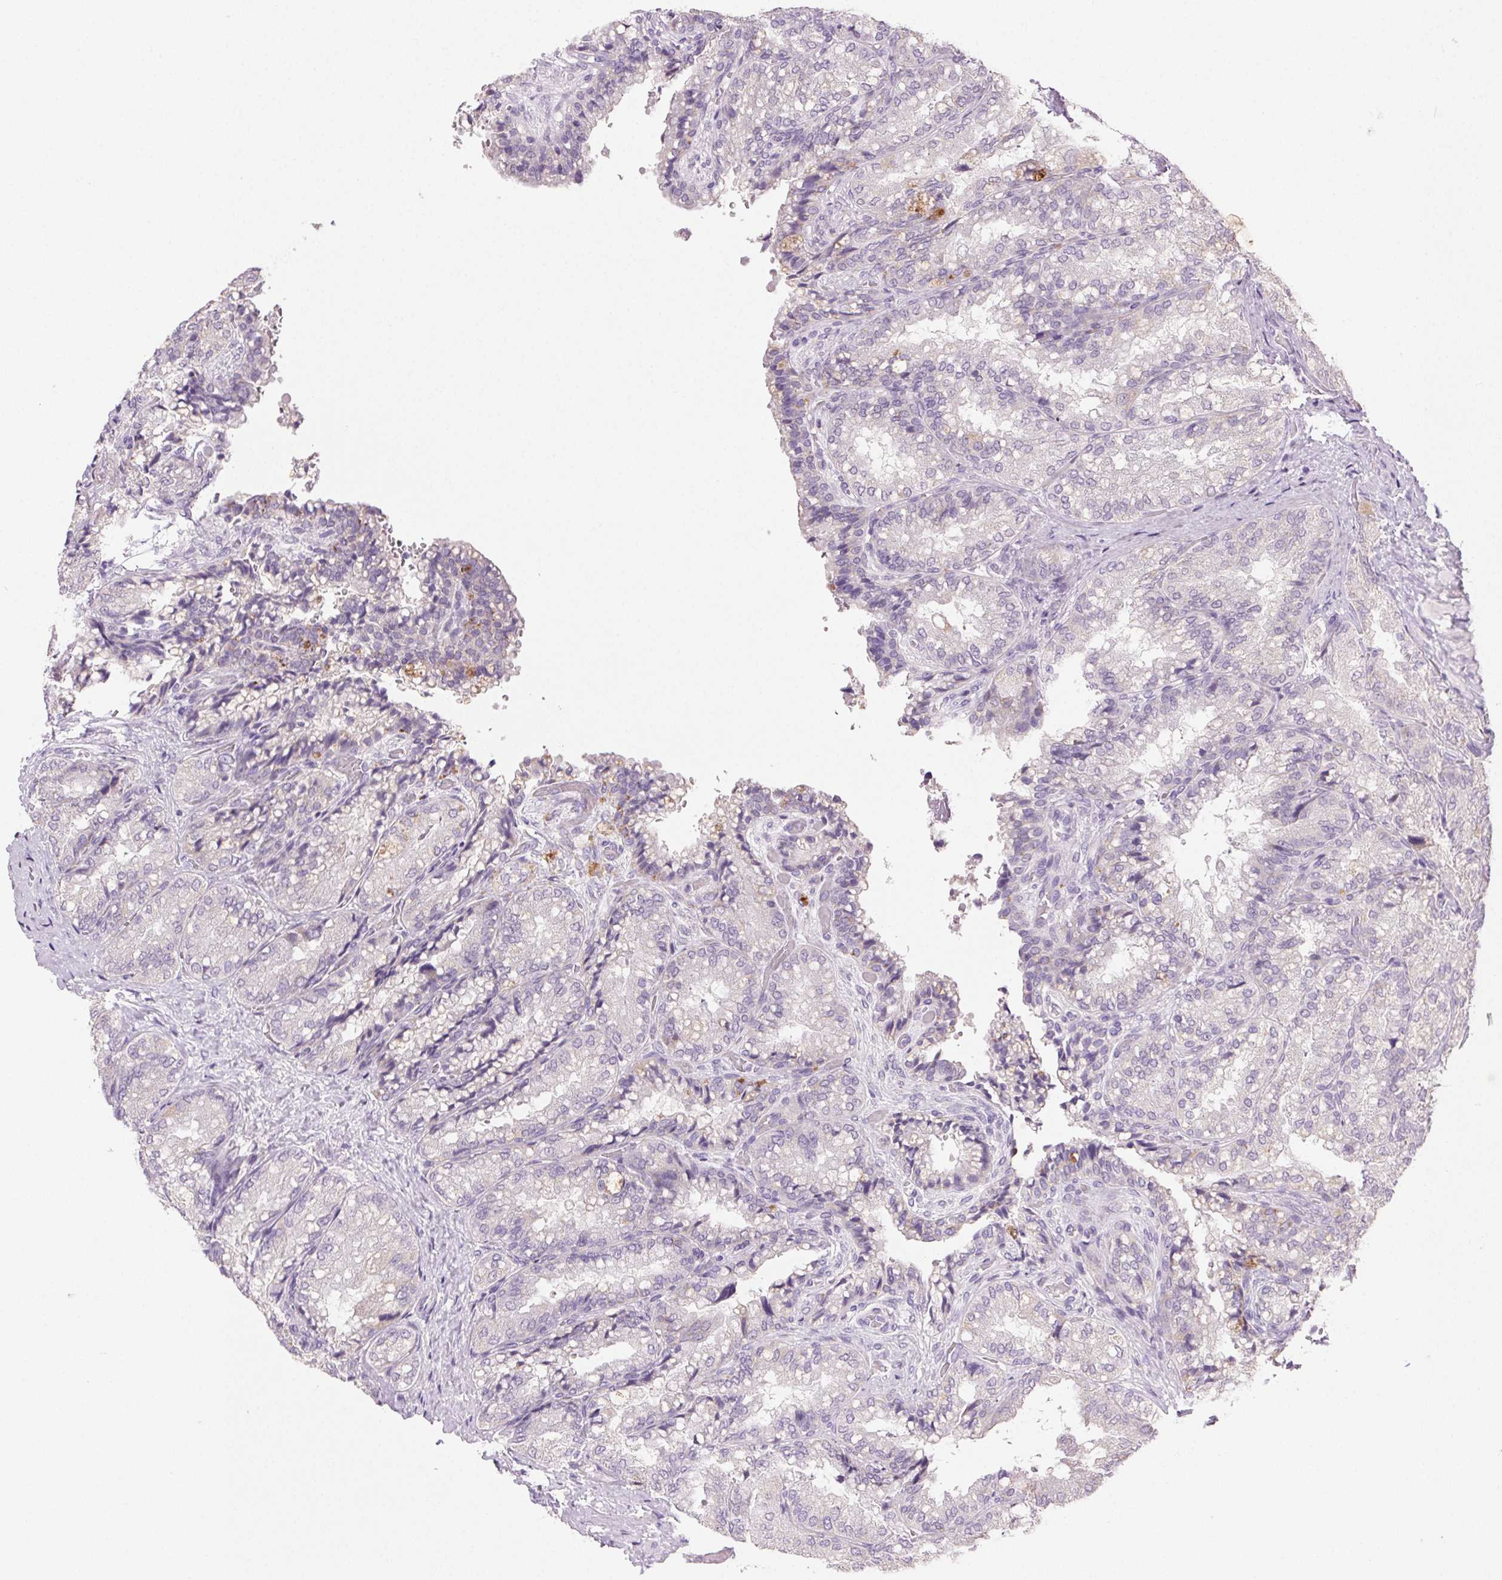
{"staining": {"intensity": "negative", "quantity": "none", "location": "none"}, "tissue": "seminal vesicle", "cell_type": "Glandular cells", "image_type": "normal", "snomed": [{"axis": "morphology", "description": "Normal tissue, NOS"}, {"axis": "topography", "description": "Seminal veicle"}], "caption": "Seminal vesicle was stained to show a protein in brown. There is no significant staining in glandular cells. (Immunohistochemistry (ihc), brightfield microscopy, high magnification).", "gene": "AKAP5", "patient": {"sex": "male", "age": 57}}